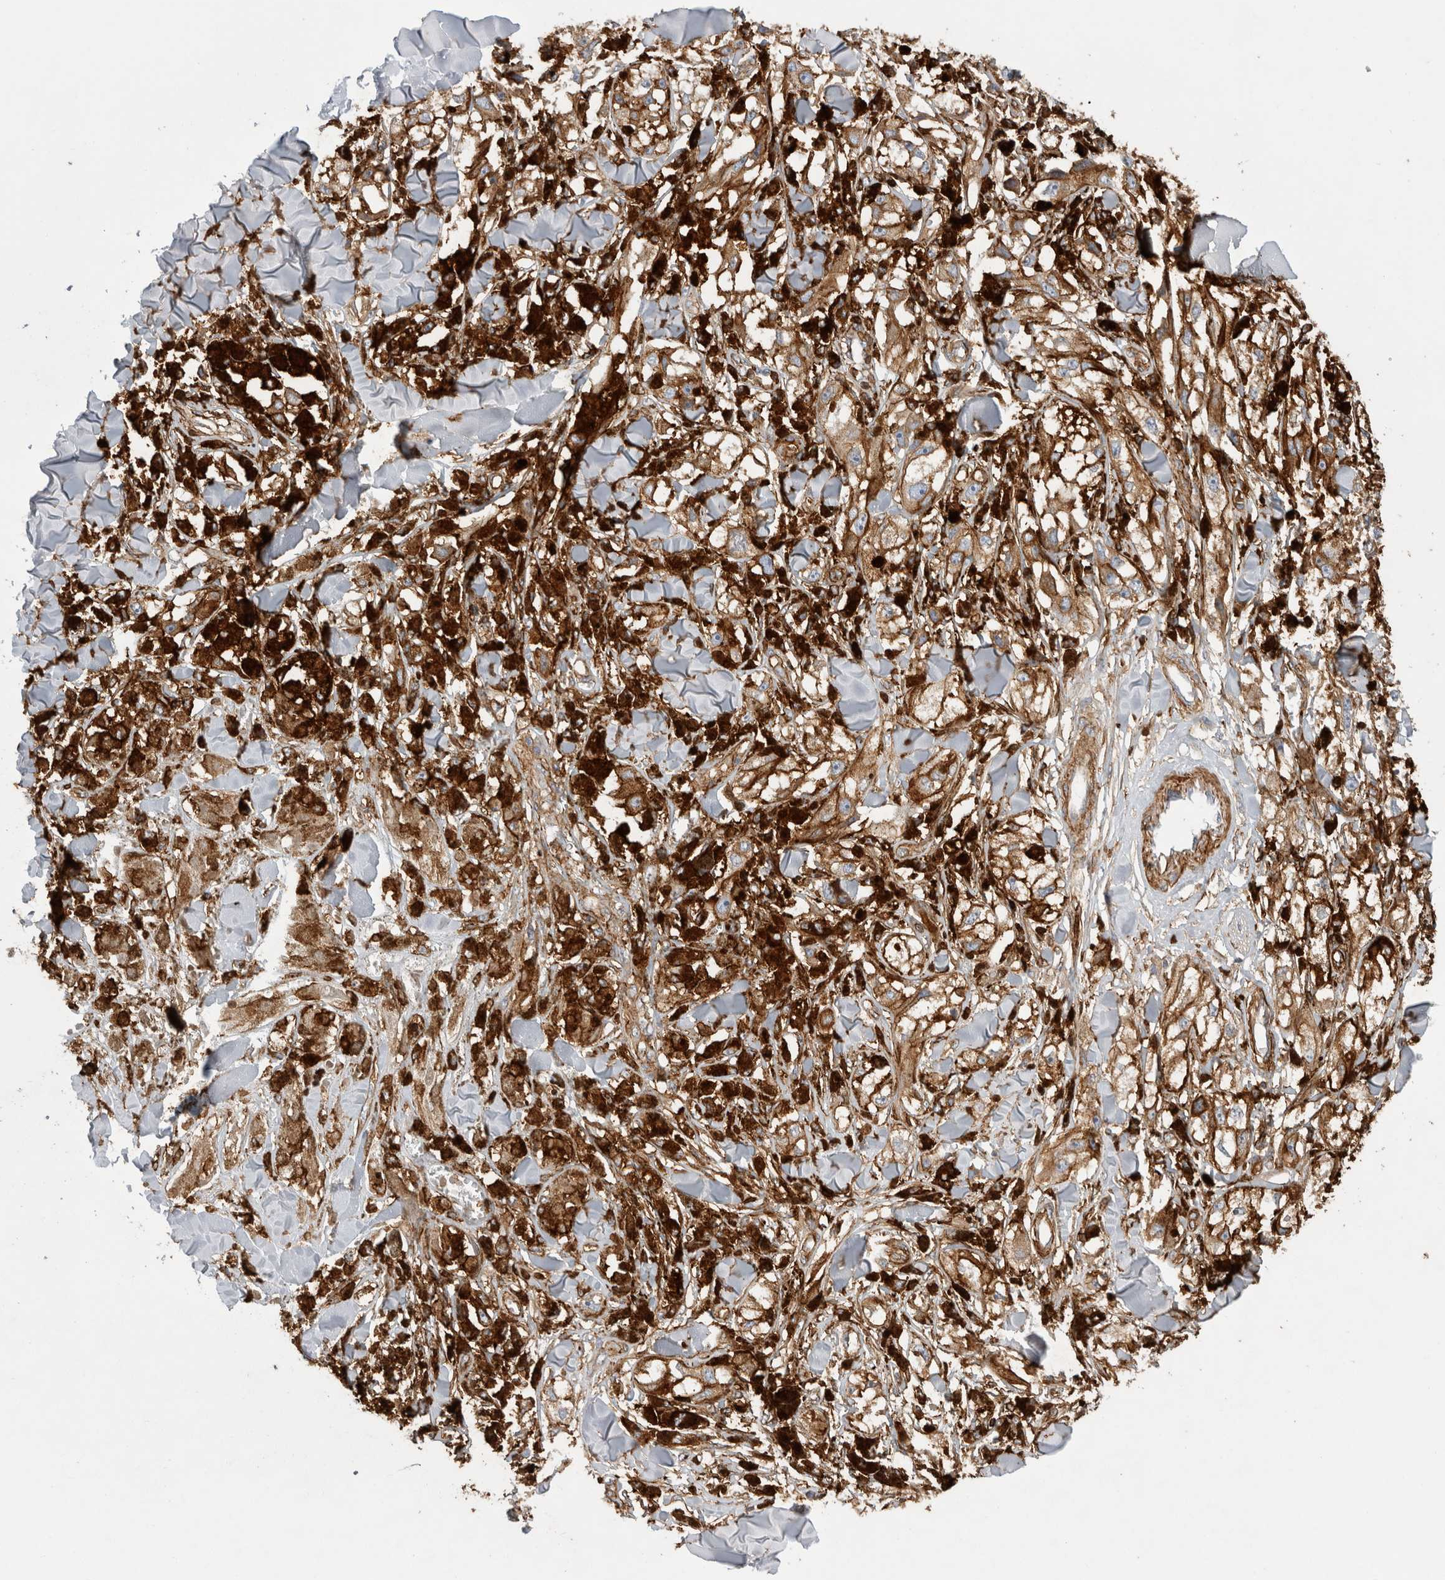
{"staining": {"intensity": "moderate", "quantity": ">75%", "location": "cytoplasmic/membranous"}, "tissue": "melanoma", "cell_type": "Tumor cells", "image_type": "cancer", "snomed": [{"axis": "morphology", "description": "Malignant melanoma, NOS"}, {"axis": "topography", "description": "Skin"}], "caption": "Human melanoma stained with a protein marker reveals moderate staining in tumor cells.", "gene": "GPER1", "patient": {"sex": "male", "age": 88}}